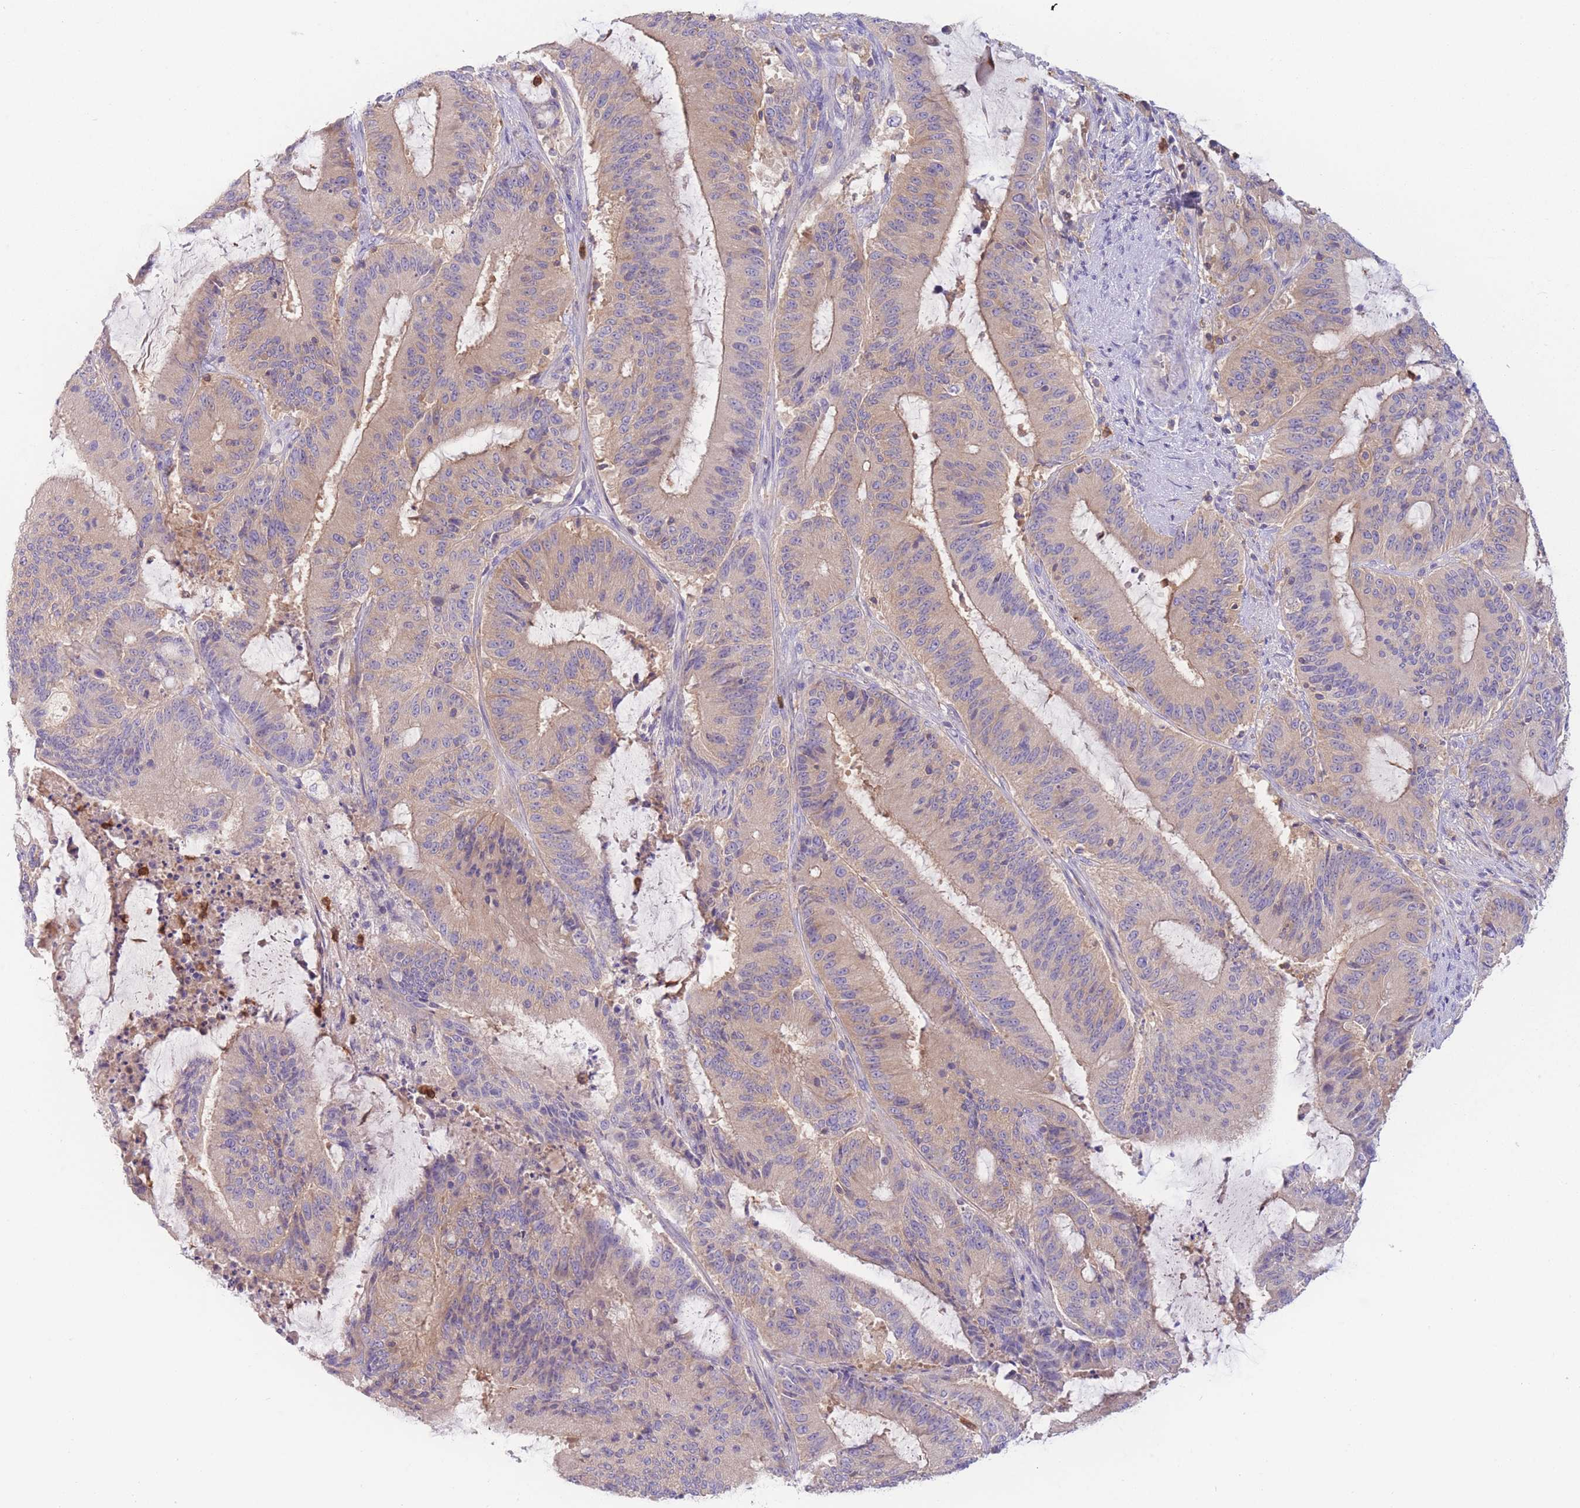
{"staining": {"intensity": "weak", "quantity": ">75%", "location": "cytoplasmic/membranous"}, "tissue": "liver cancer", "cell_type": "Tumor cells", "image_type": "cancer", "snomed": [{"axis": "morphology", "description": "Normal tissue, NOS"}, {"axis": "morphology", "description": "Cholangiocarcinoma"}, {"axis": "topography", "description": "Liver"}, {"axis": "topography", "description": "Peripheral nerve tissue"}], "caption": "Immunohistochemistry (IHC) image of human liver cancer stained for a protein (brown), which reveals low levels of weak cytoplasmic/membranous staining in approximately >75% of tumor cells.", "gene": "ST3GAL4", "patient": {"sex": "female", "age": 73}}